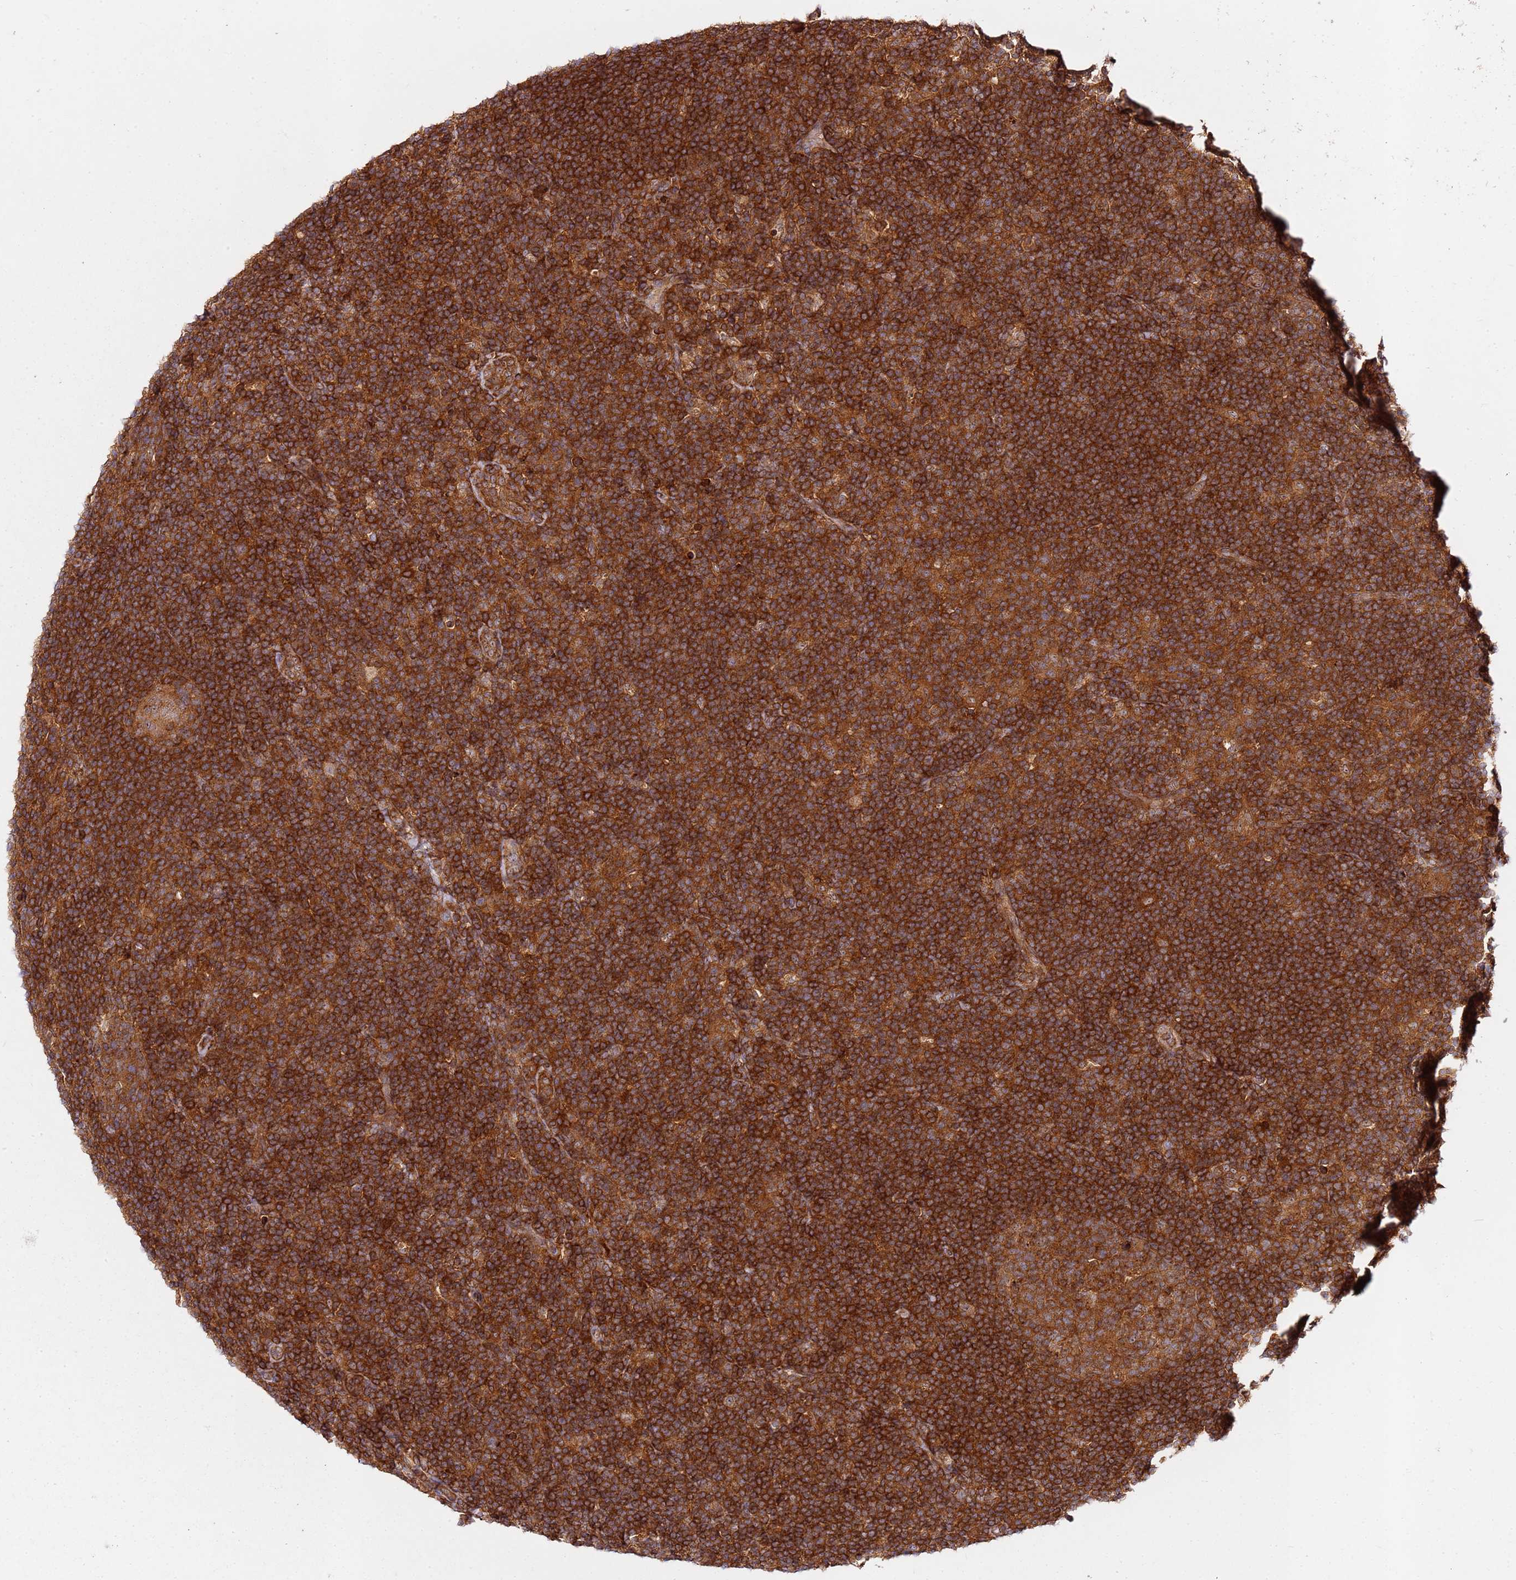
{"staining": {"intensity": "moderate", "quantity": ">75%", "location": "cytoplasmic/membranous"}, "tissue": "lymphoma", "cell_type": "Tumor cells", "image_type": "cancer", "snomed": [{"axis": "morphology", "description": "Hodgkin's disease, NOS"}, {"axis": "topography", "description": "Lymph node"}], "caption": "Lymphoma tissue displays moderate cytoplasmic/membranous positivity in about >75% of tumor cells", "gene": "PRMT7", "patient": {"sex": "female", "age": 57}}